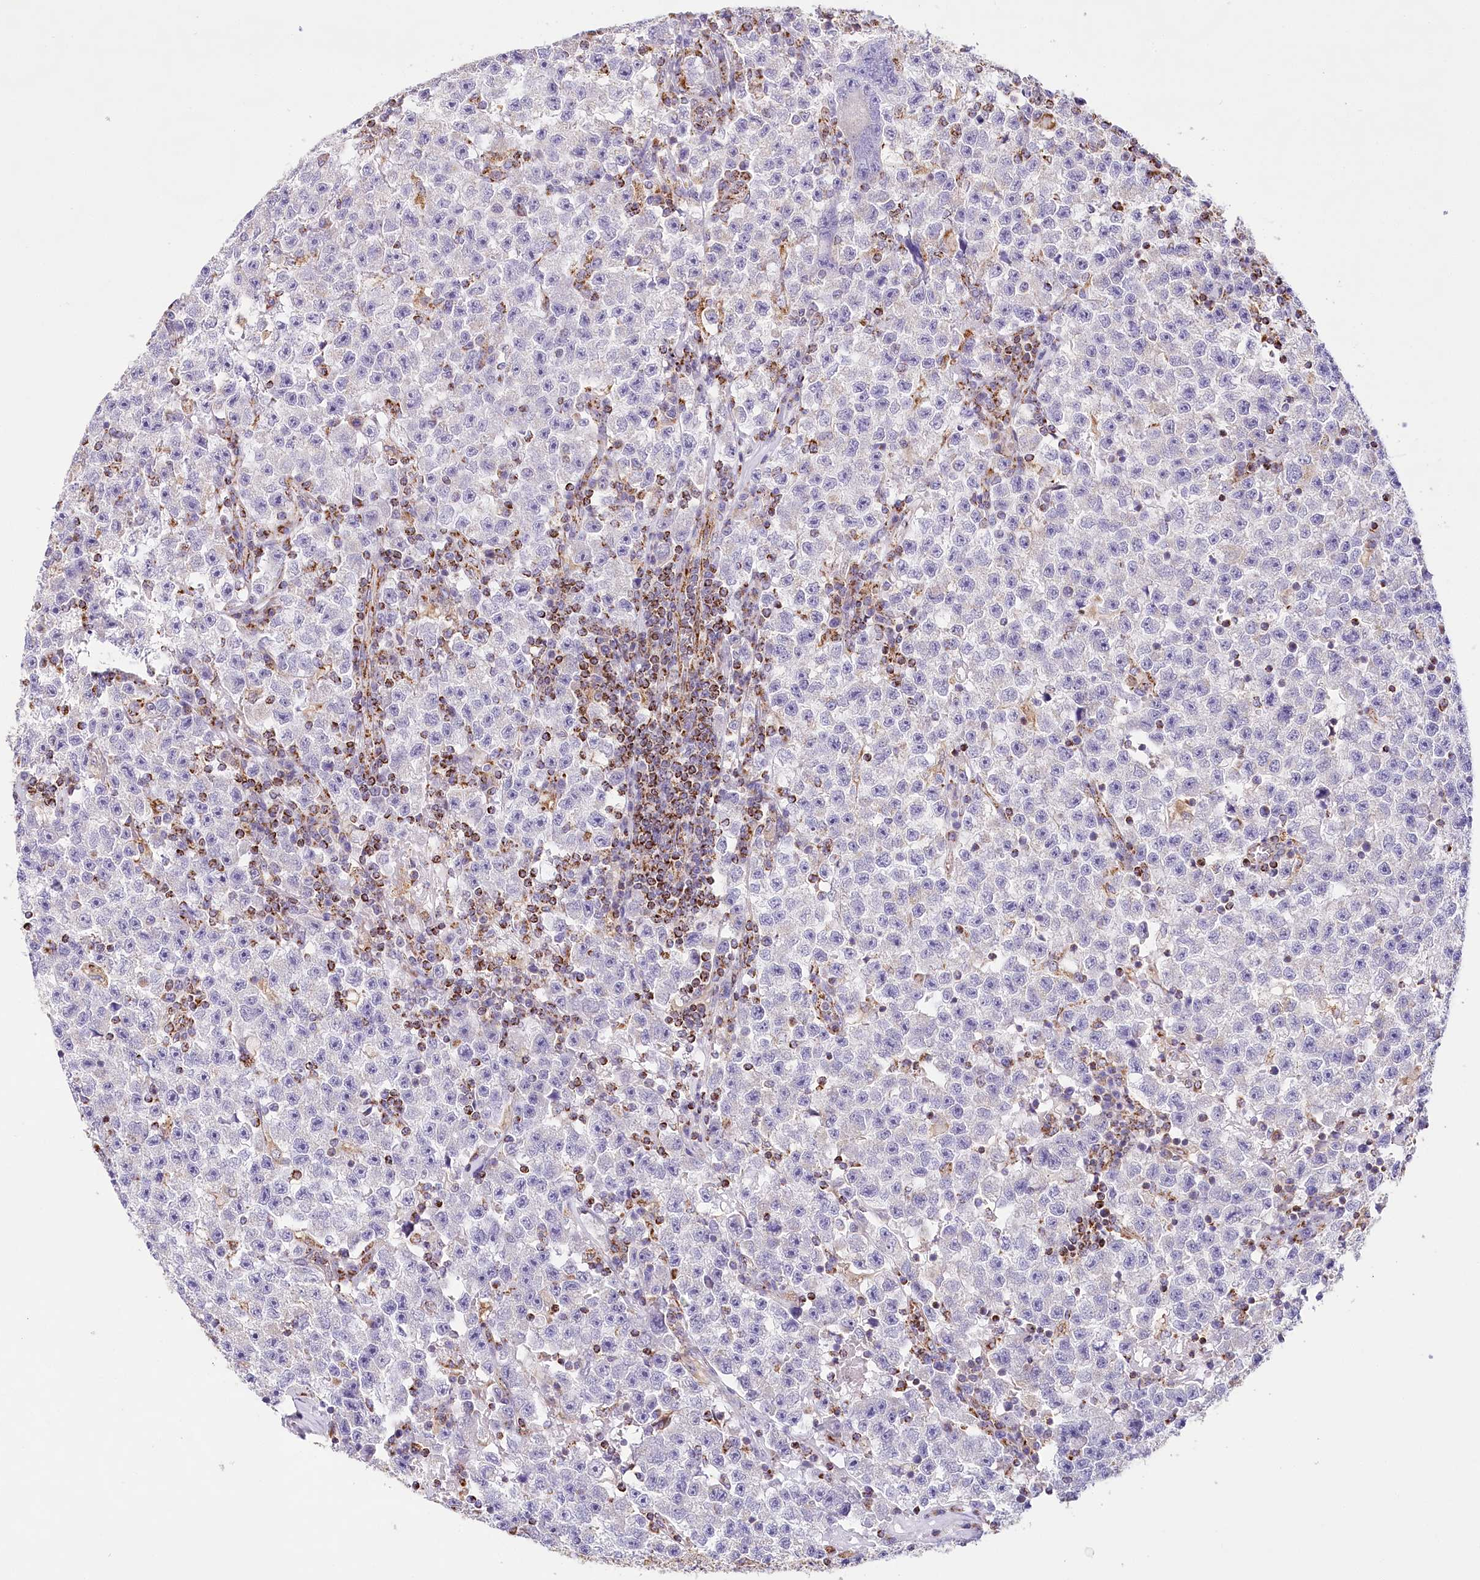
{"staining": {"intensity": "negative", "quantity": "none", "location": "none"}, "tissue": "testis cancer", "cell_type": "Tumor cells", "image_type": "cancer", "snomed": [{"axis": "morphology", "description": "Seminoma, NOS"}, {"axis": "topography", "description": "Testis"}], "caption": "Histopathology image shows no protein staining in tumor cells of testis cancer (seminoma) tissue.", "gene": "LSS", "patient": {"sex": "male", "age": 22}}